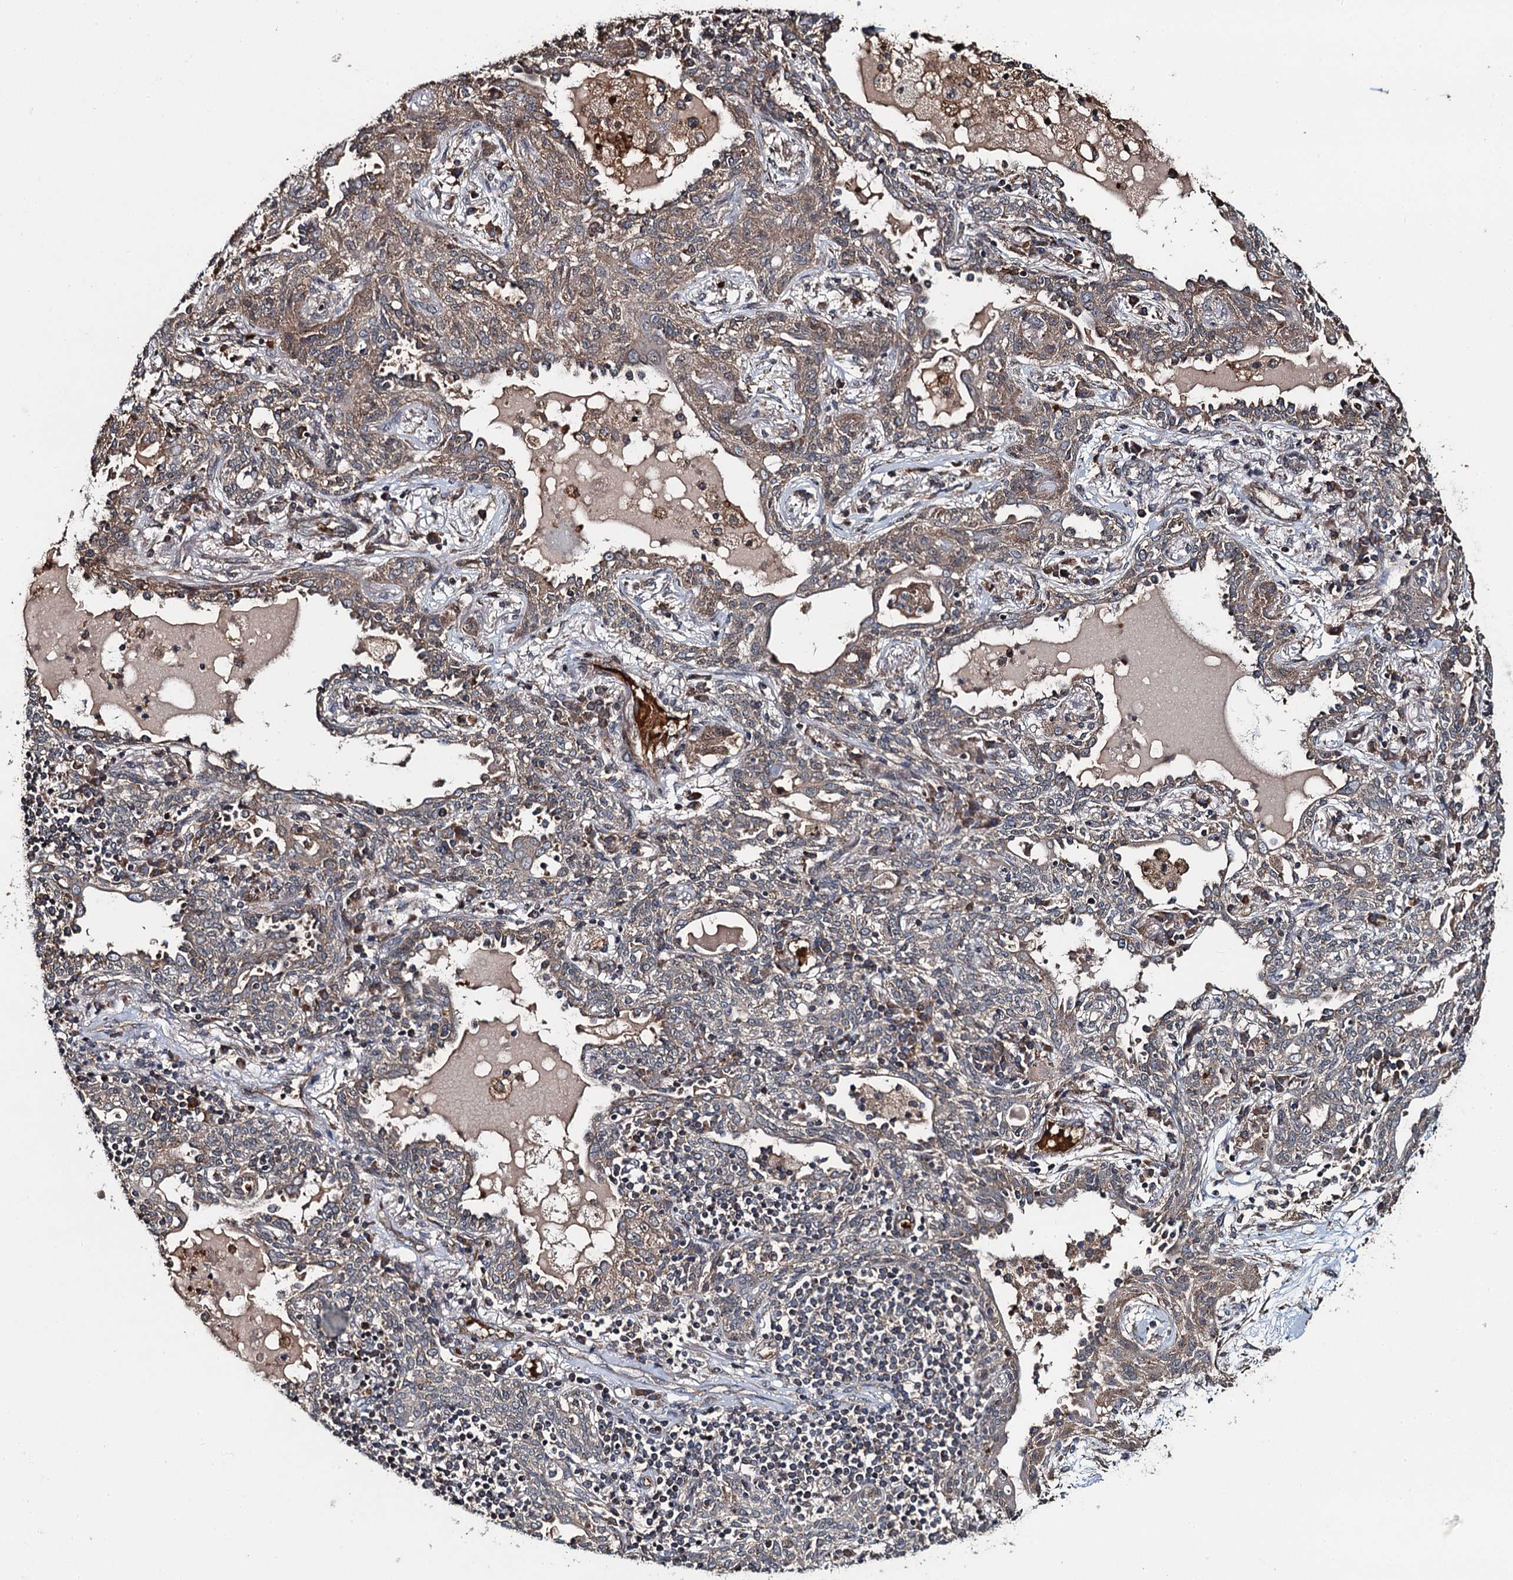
{"staining": {"intensity": "weak", "quantity": "25%-75%", "location": "cytoplasmic/membranous"}, "tissue": "lung cancer", "cell_type": "Tumor cells", "image_type": "cancer", "snomed": [{"axis": "morphology", "description": "Squamous cell carcinoma, NOS"}, {"axis": "topography", "description": "Lung"}], "caption": "Immunohistochemical staining of squamous cell carcinoma (lung) displays weak cytoplasmic/membranous protein staining in about 25%-75% of tumor cells.", "gene": "SNX32", "patient": {"sex": "female", "age": 70}}